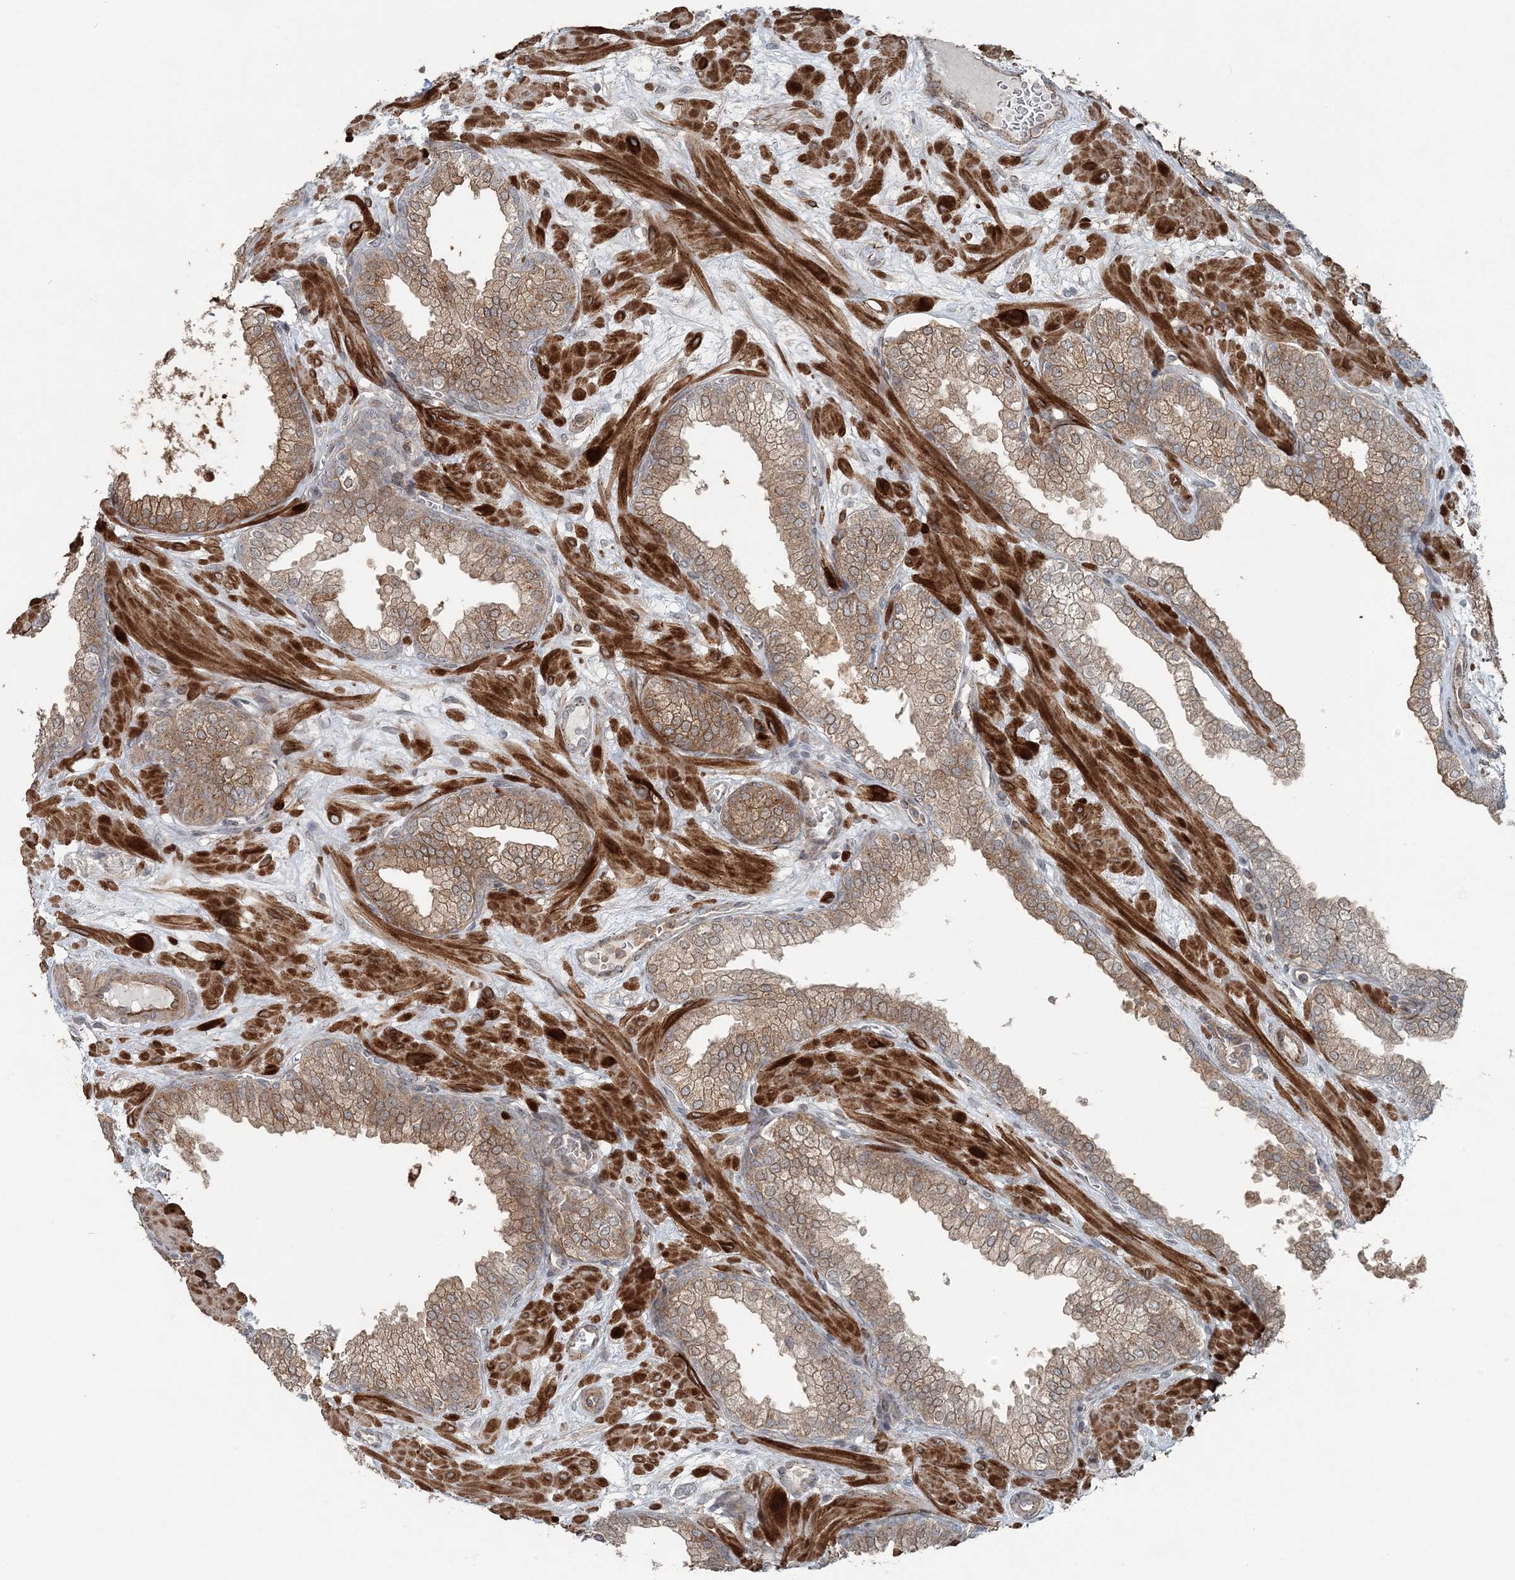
{"staining": {"intensity": "moderate", "quantity": ">75%", "location": "cytoplasmic/membranous"}, "tissue": "prostate", "cell_type": "Glandular cells", "image_type": "normal", "snomed": [{"axis": "morphology", "description": "Normal tissue, NOS"}, {"axis": "morphology", "description": "Urothelial carcinoma, Low grade"}, {"axis": "topography", "description": "Urinary bladder"}, {"axis": "topography", "description": "Prostate"}], "caption": "Immunohistochemical staining of normal human prostate displays >75% levels of moderate cytoplasmic/membranous protein positivity in about >75% of glandular cells. (IHC, brightfield microscopy, high magnification).", "gene": "FBXL17", "patient": {"sex": "male", "age": 60}}